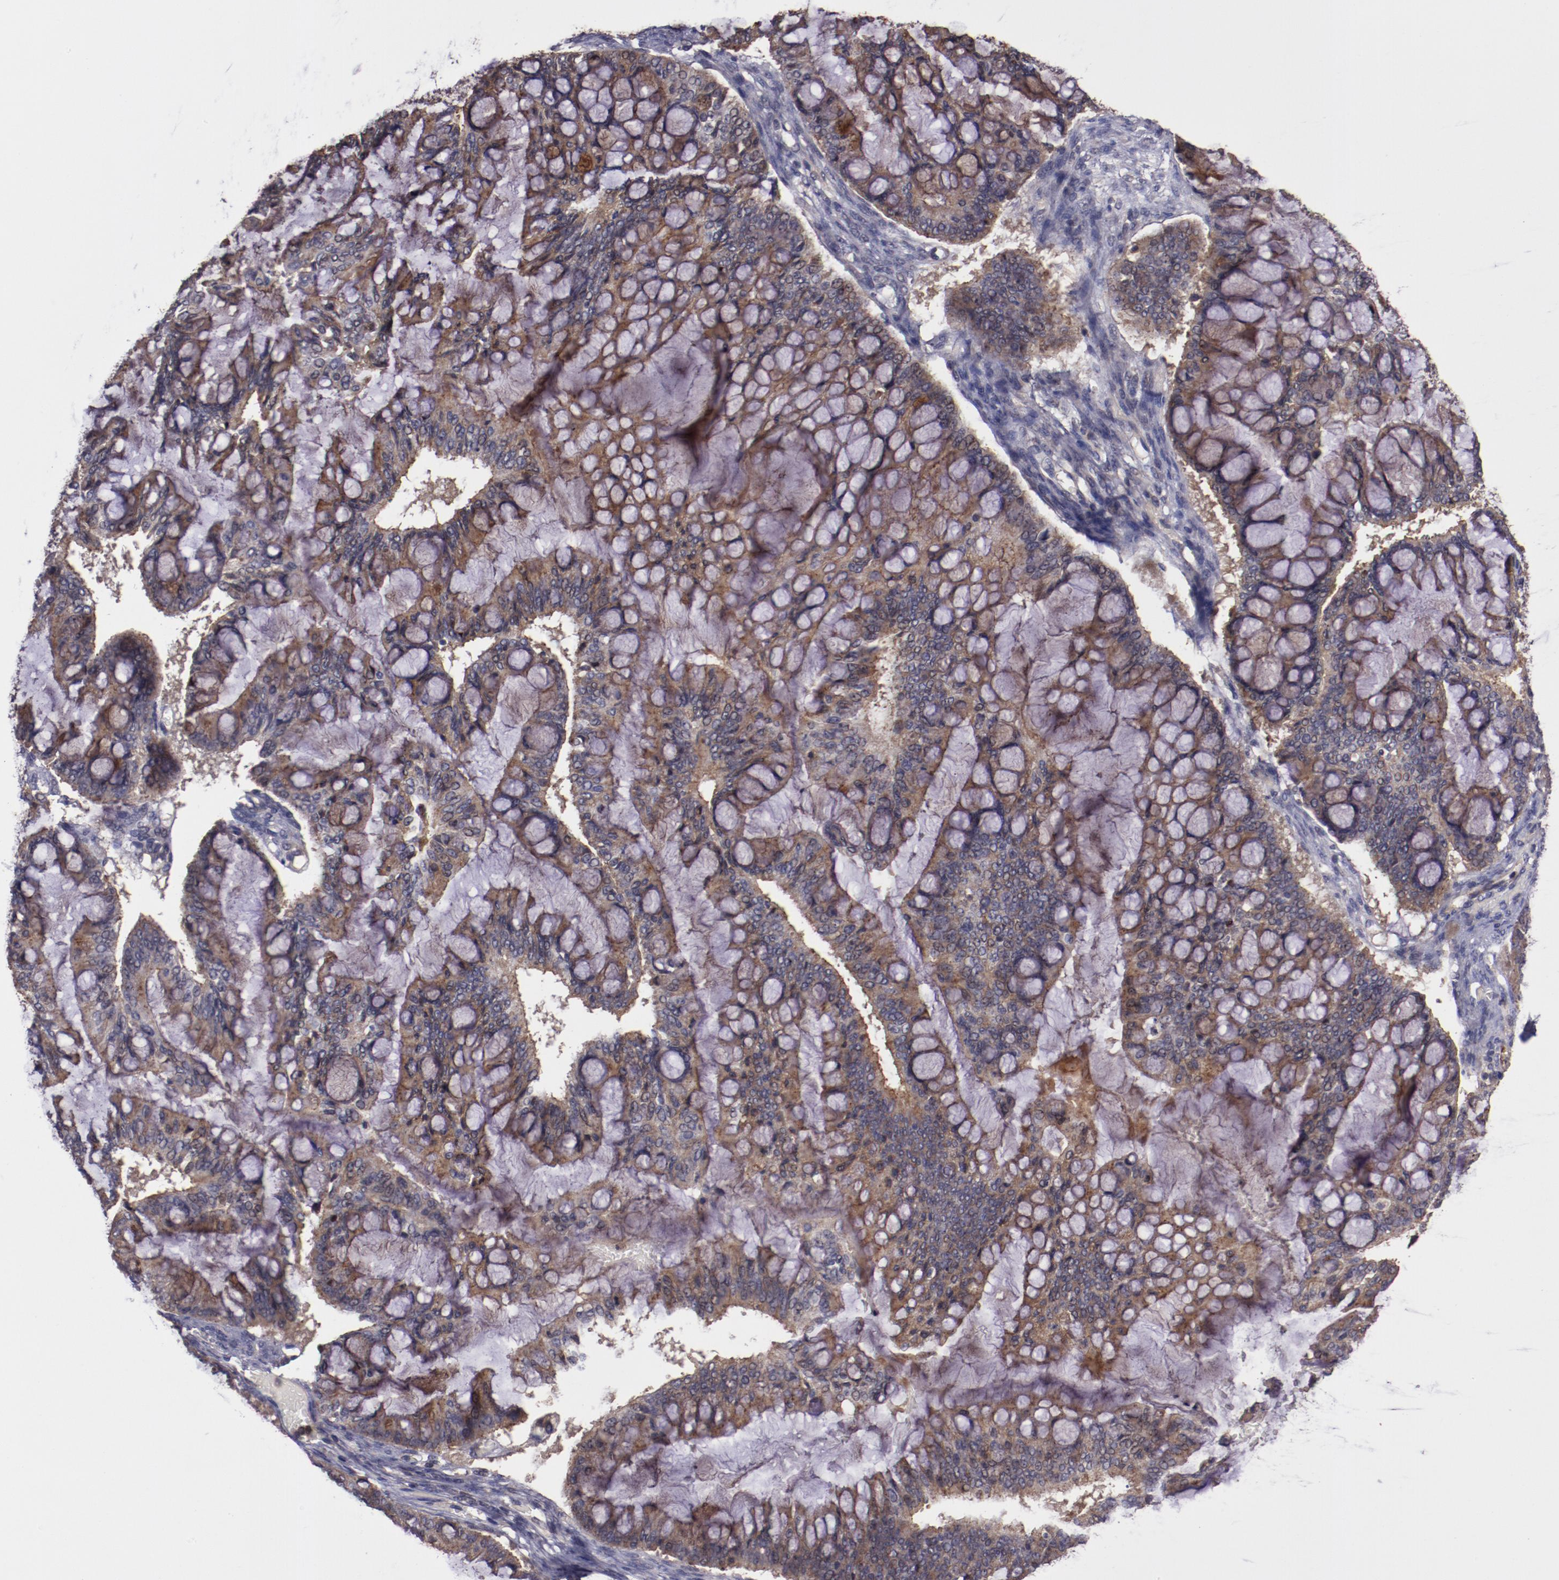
{"staining": {"intensity": "moderate", "quantity": ">75%", "location": "cytoplasmic/membranous"}, "tissue": "ovarian cancer", "cell_type": "Tumor cells", "image_type": "cancer", "snomed": [{"axis": "morphology", "description": "Cystadenocarcinoma, mucinous, NOS"}, {"axis": "topography", "description": "Ovary"}], "caption": "Protein analysis of ovarian cancer (mucinous cystadenocarcinoma) tissue displays moderate cytoplasmic/membranous positivity in approximately >75% of tumor cells. The staining is performed using DAB (3,3'-diaminobenzidine) brown chromogen to label protein expression. The nuclei are counter-stained blue using hematoxylin.", "gene": "FTSJ1", "patient": {"sex": "female", "age": 73}}